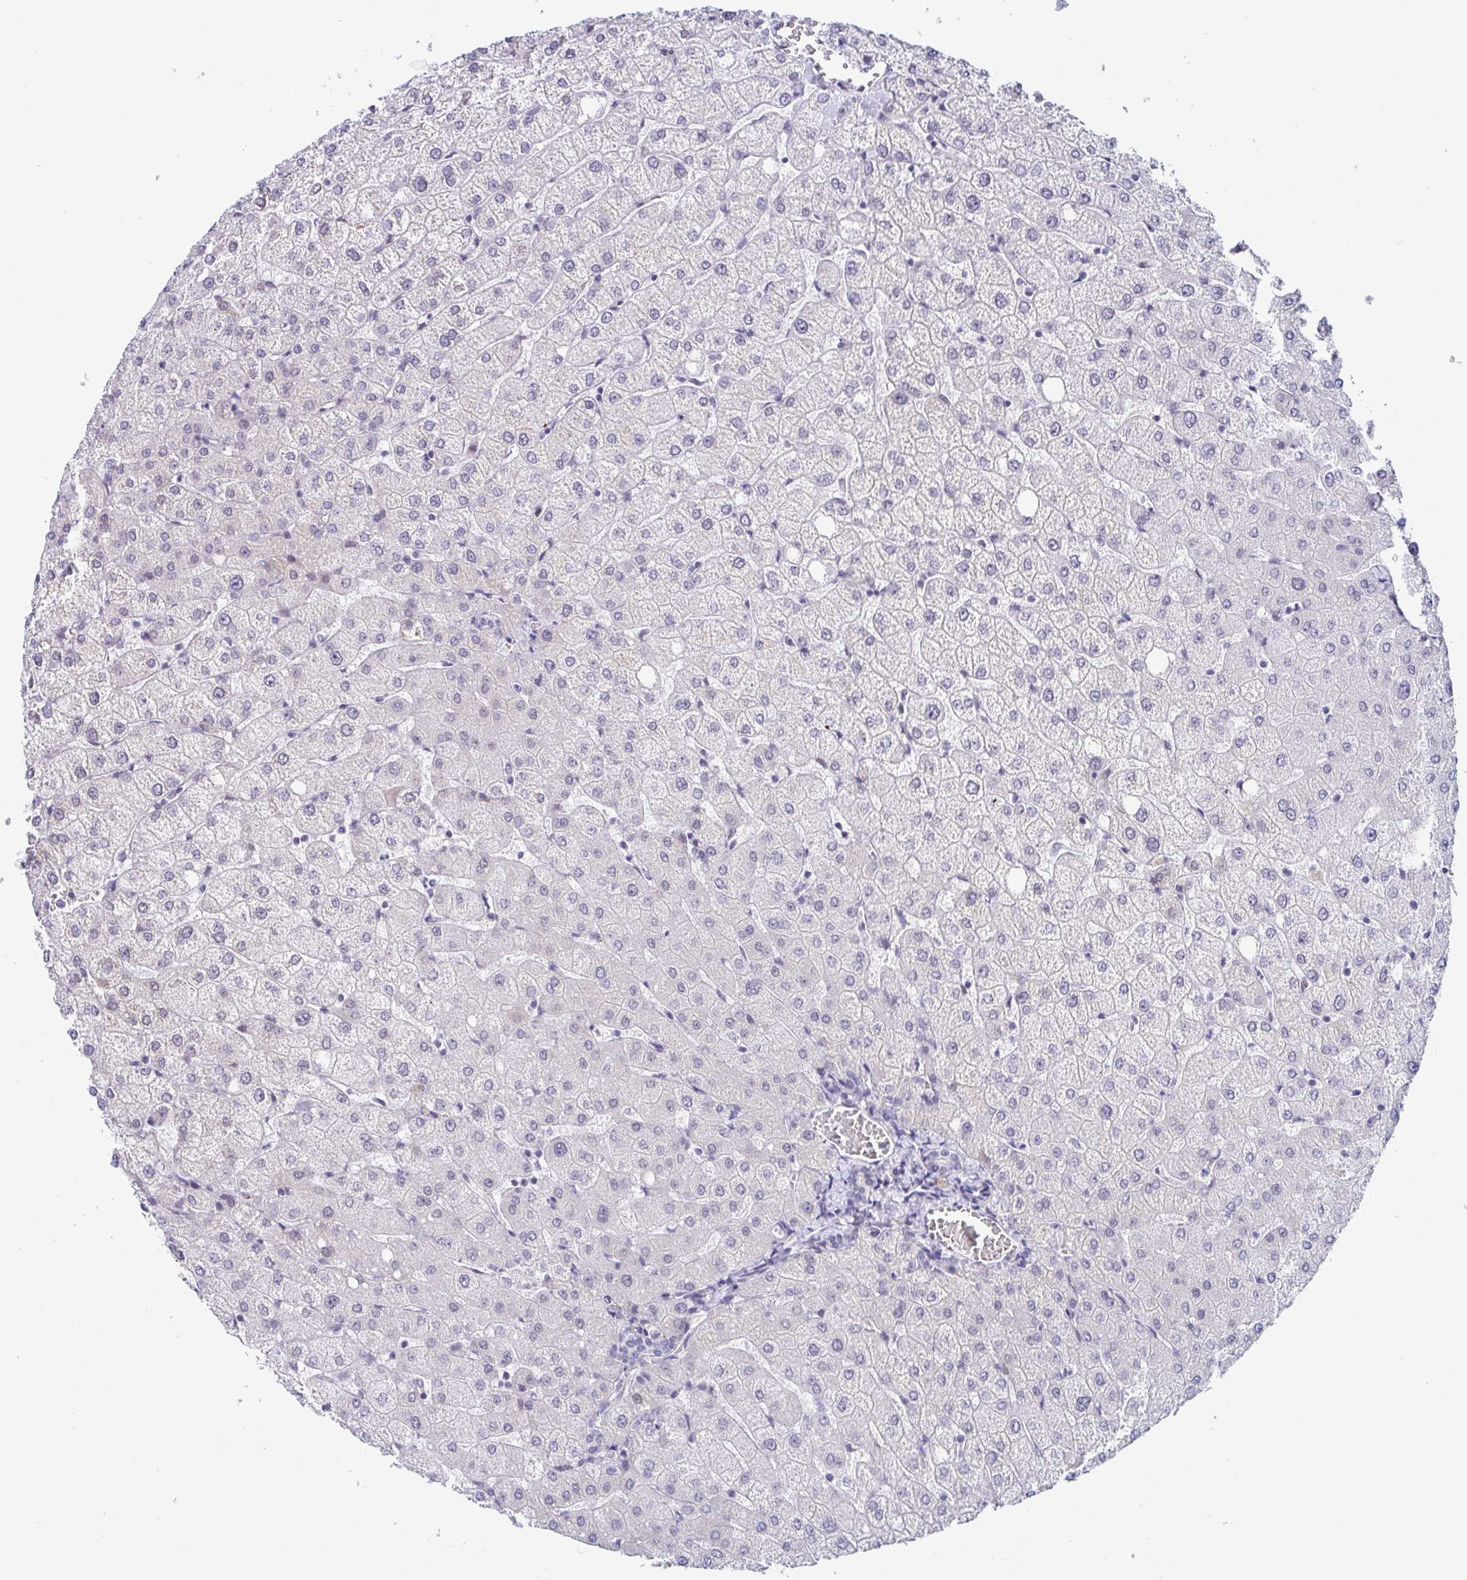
{"staining": {"intensity": "negative", "quantity": "none", "location": "none"}, "tissue": "liver", "cell_type": "Cholangiocytes", "image_type": "normal", "snomed": [{"axis": "morphology", "description": "Normal tissue, NOS"}, {"axis": "topography", "description": "Liver"}], "caption": "A histopathology image of liver stained for a protein exhibits no brown staining in cholangiocytes. (Stains: DAB (3,3'-diaminobenzidine) IHC with hematoxylin counter stain, Microscopy: brightfield microscopy at high magnification).", "gene": "WDR72", "patient": {"sex": "female", "age": 54}}